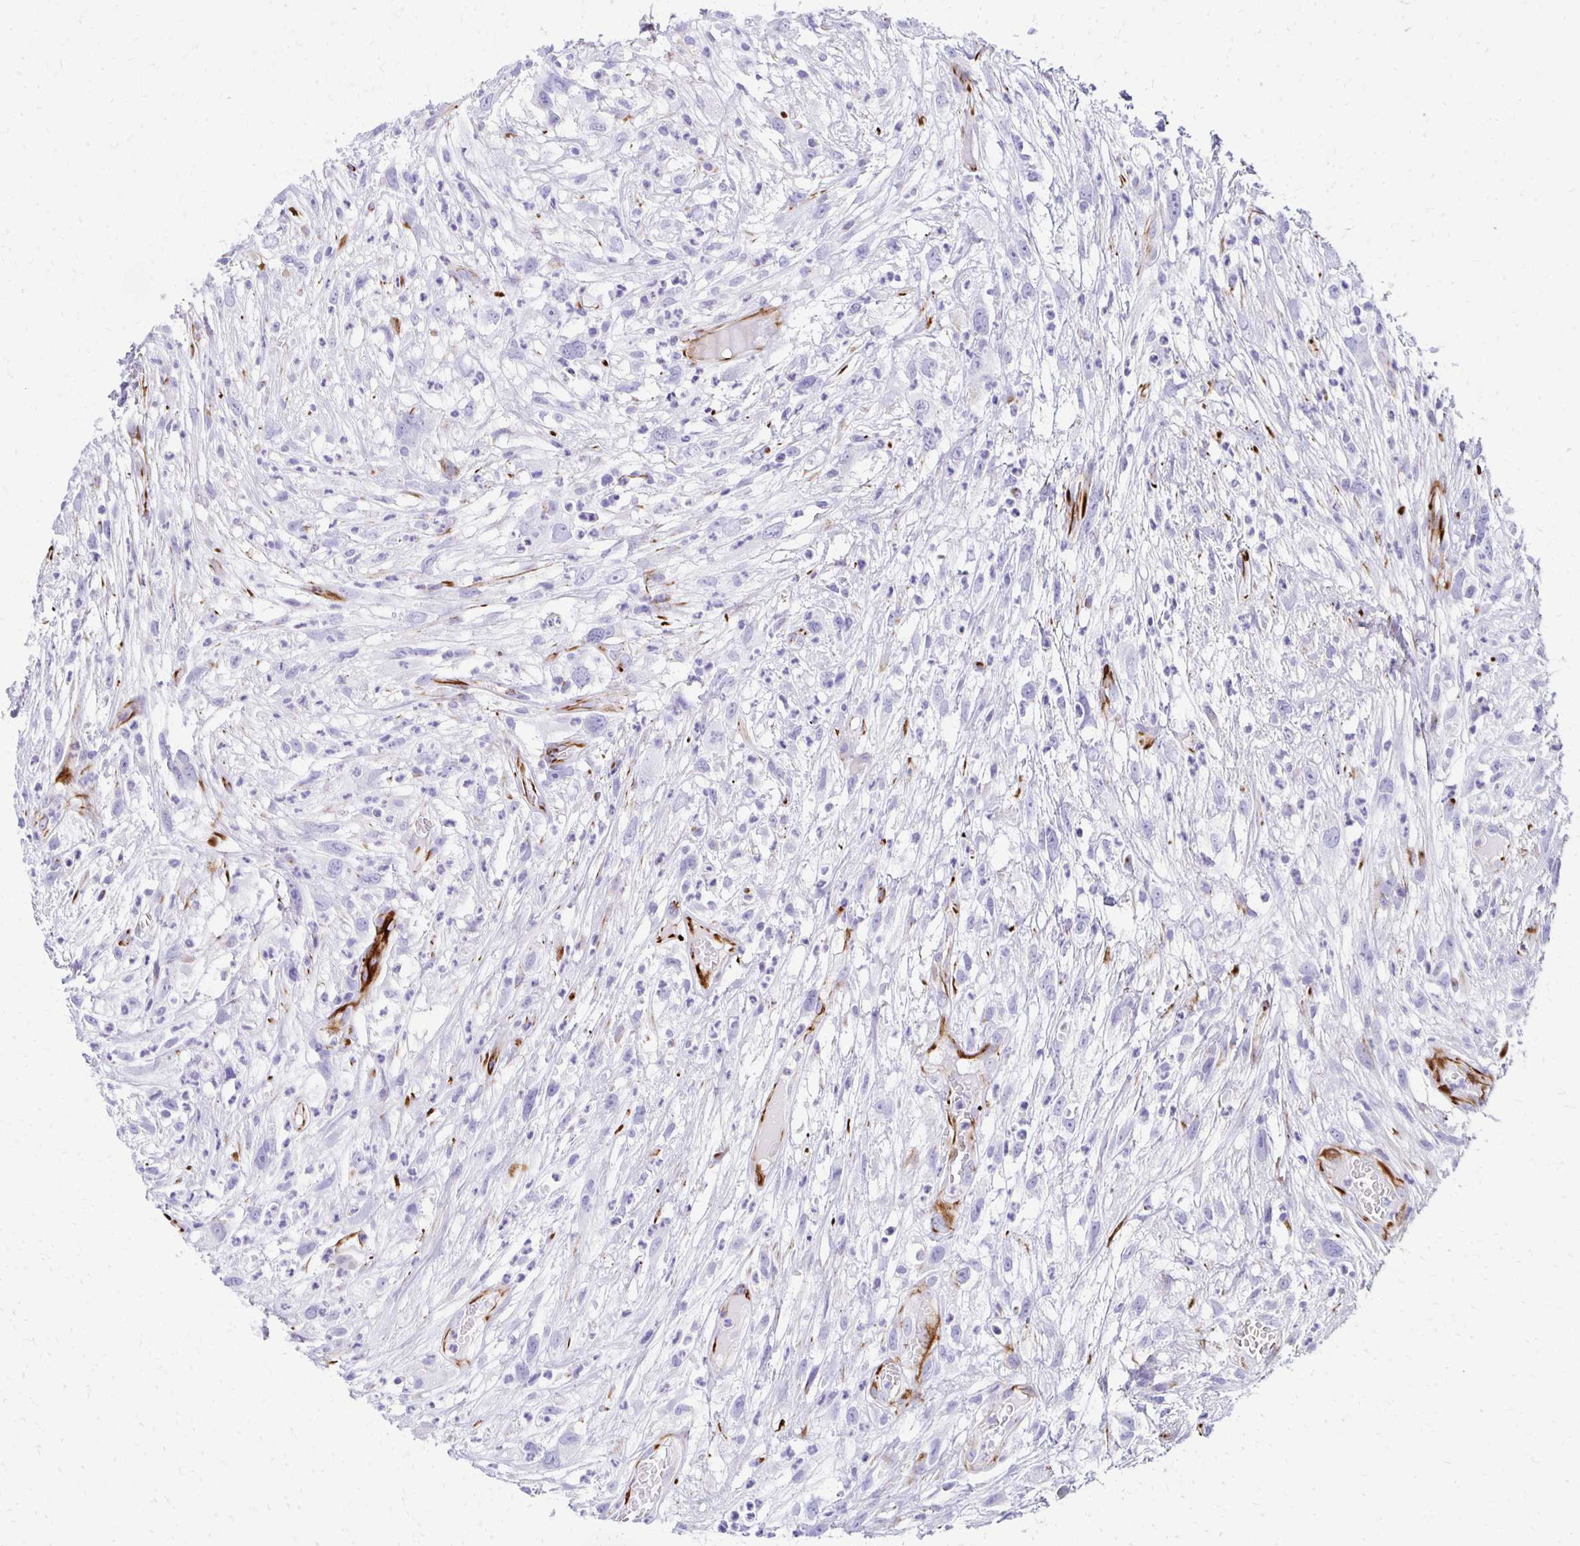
{"staining": {"intensity": "negative", "quantity": "none", "location": "none"}, "tissue": "head and neck cancer", "cell_type": "Tumor cells", "image_type": "cancer", "snomed": [{"axis": "morphology", "description": "Squamous cell carcinoma, NOS"}, {"axis": "topography", "description": "Head-Neck"}], "caption": "A histopathology image of human head and neck squamous cell carcinoma is negative for staining in tumor cells.", "gene": "TMEM54", "patient": {"sex": "male", "age": 65}}